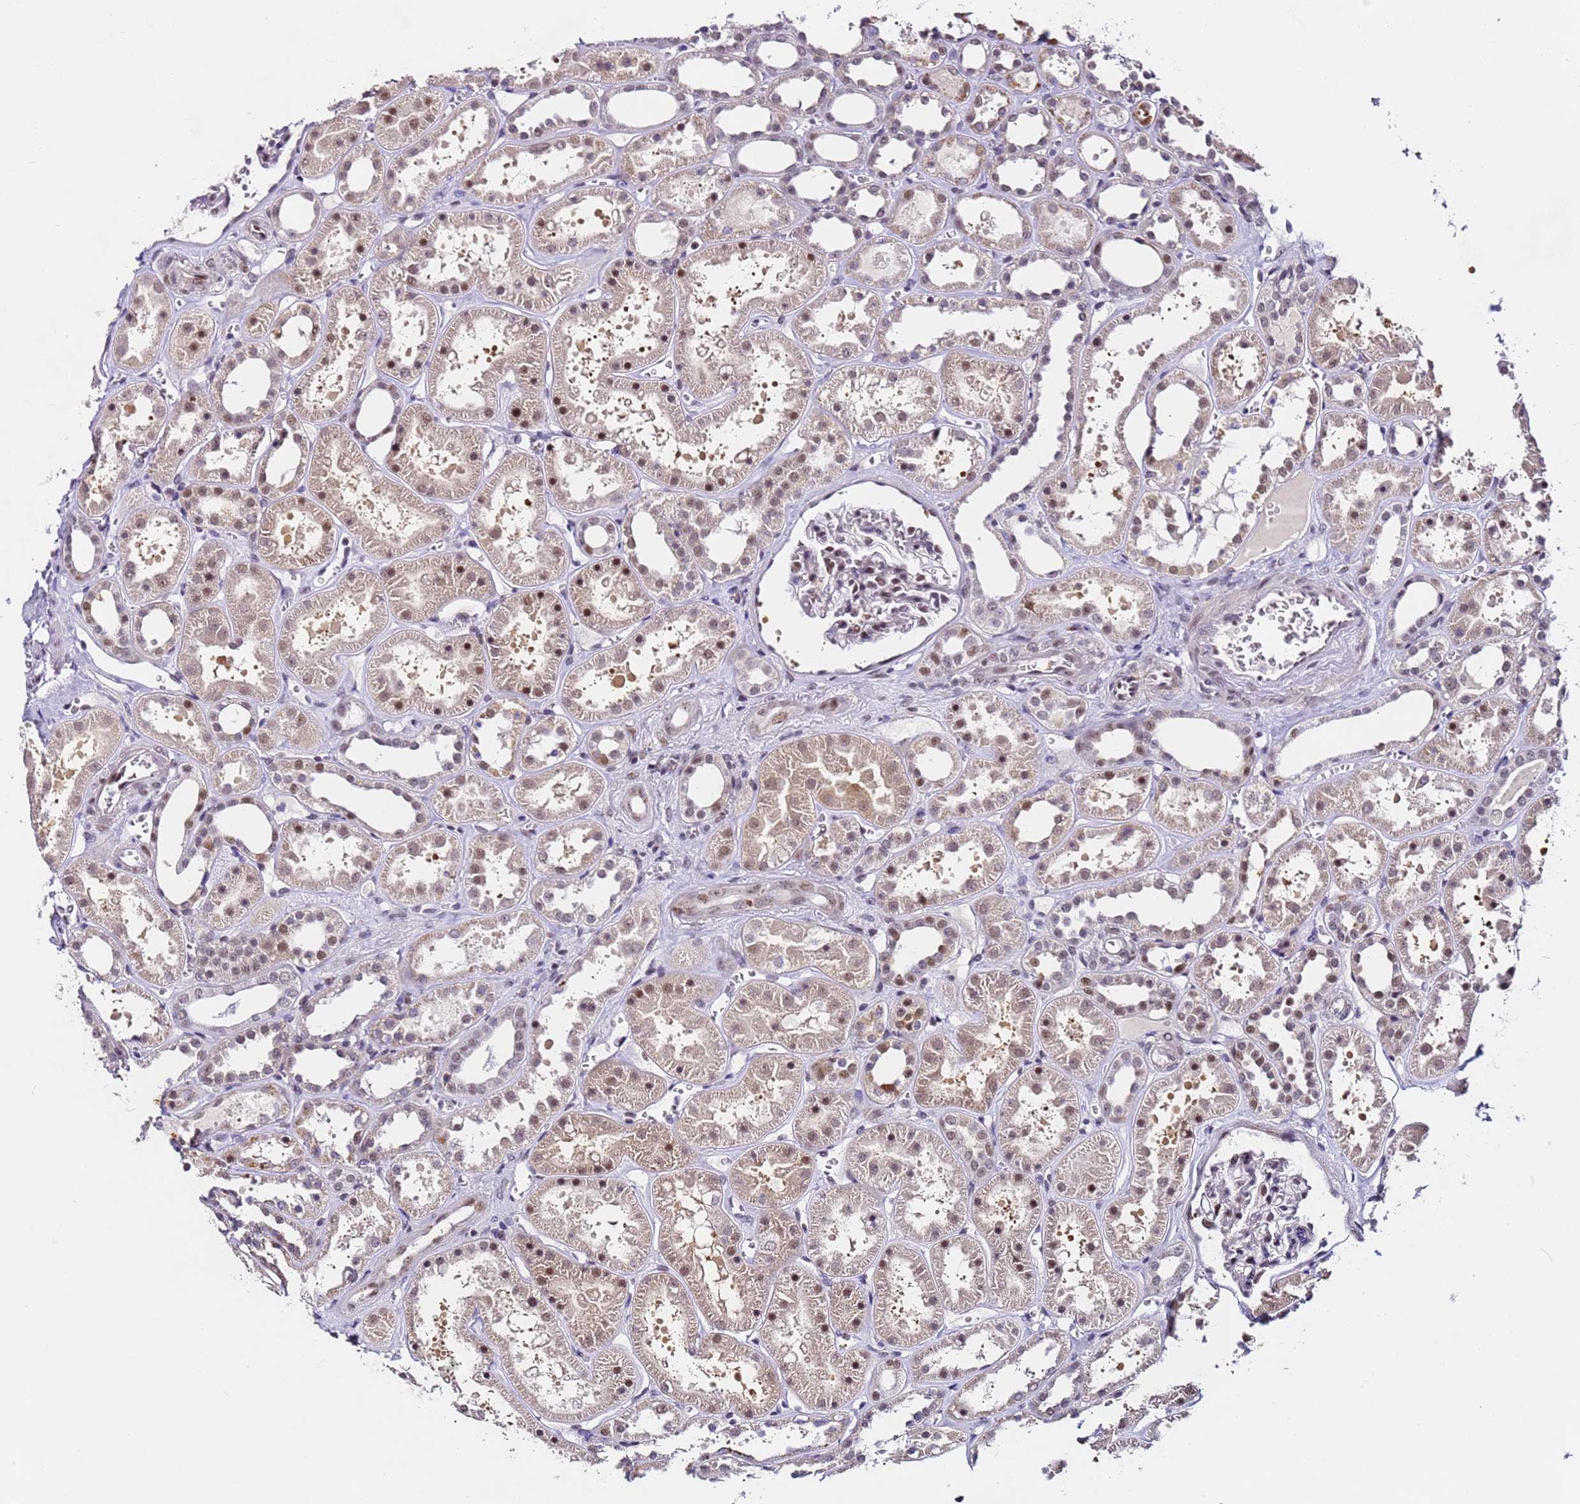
{"staining": {"intensity": "weak", "quantity": "<25%", "location": "nuclear"}, "tissue": "kidney", "cell_type": "Cells in glomeruli", "image_type": "normal", "snomed": [{"axis": "morphology", "description": "Normal tissue, NOS"}, {"axis": "topography", "description": "Kidney"}], "caption": "Human kidney stained for a protein using immunohistochemistry (IHC) shows no positivity in cells in glomeruli.", "gene": "FNBP4", "patient": {"sex": "female", "age": 41}}